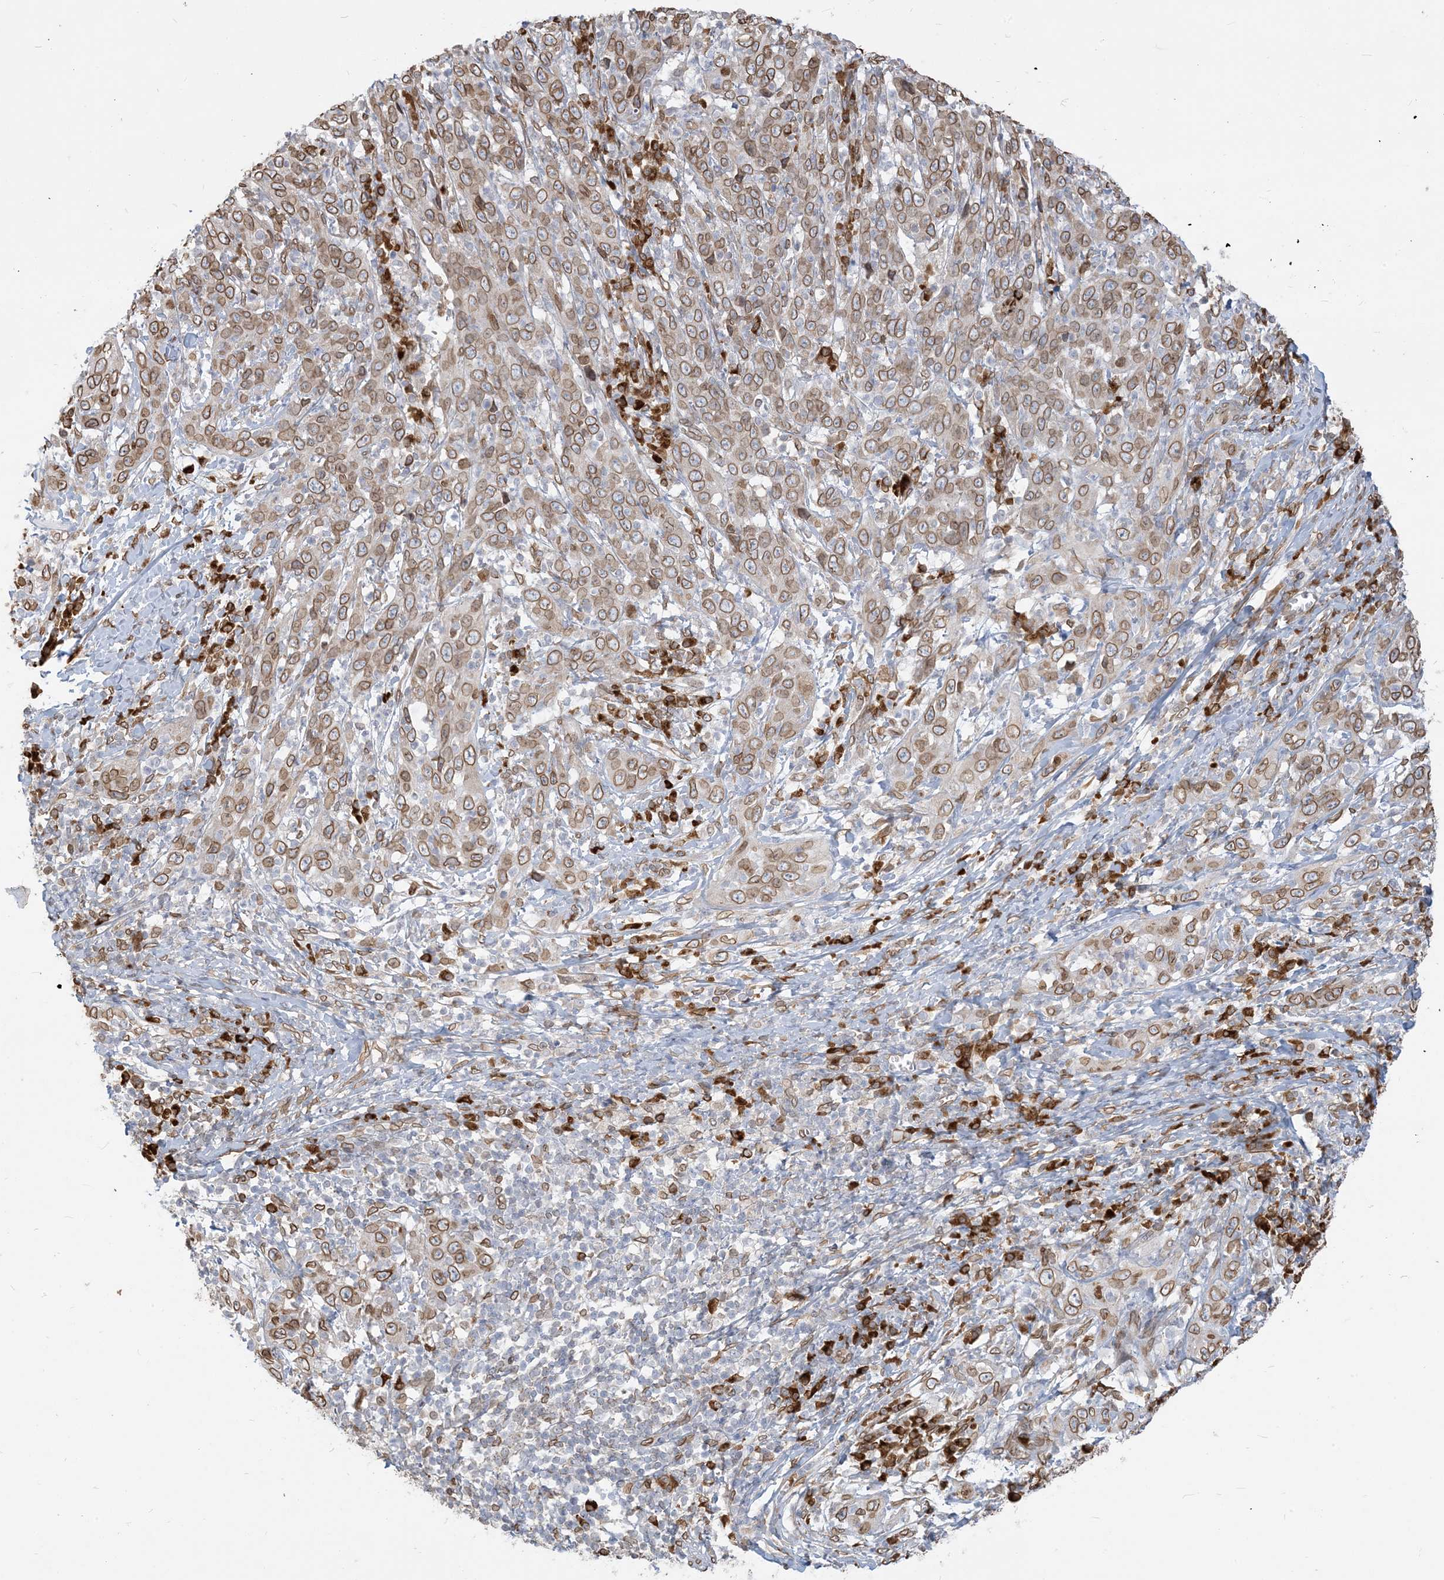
{"staining": {"intensity": "moderate", "quantity": ">75%", "location": "cytoplasmic/membranous,nuclear"}, "tissue": "cervical cancer", "cell_type": "Tumor cells", "image_type": "cancer", "snomed": [{"axis": "morphology", "description": "Squamous cell carcinoma, NOS"}, {"axis": "topography", "description": "Cervix"}], "caption": "A histopathology image of cervical cancer (squamous cell carcinoma) stained for a protein displays moderate cytoplasmic/membranous and nuclear brown staining in tumor cells.", "gene": "WWP1", "patient": {"sex": "female", "age": 46}}